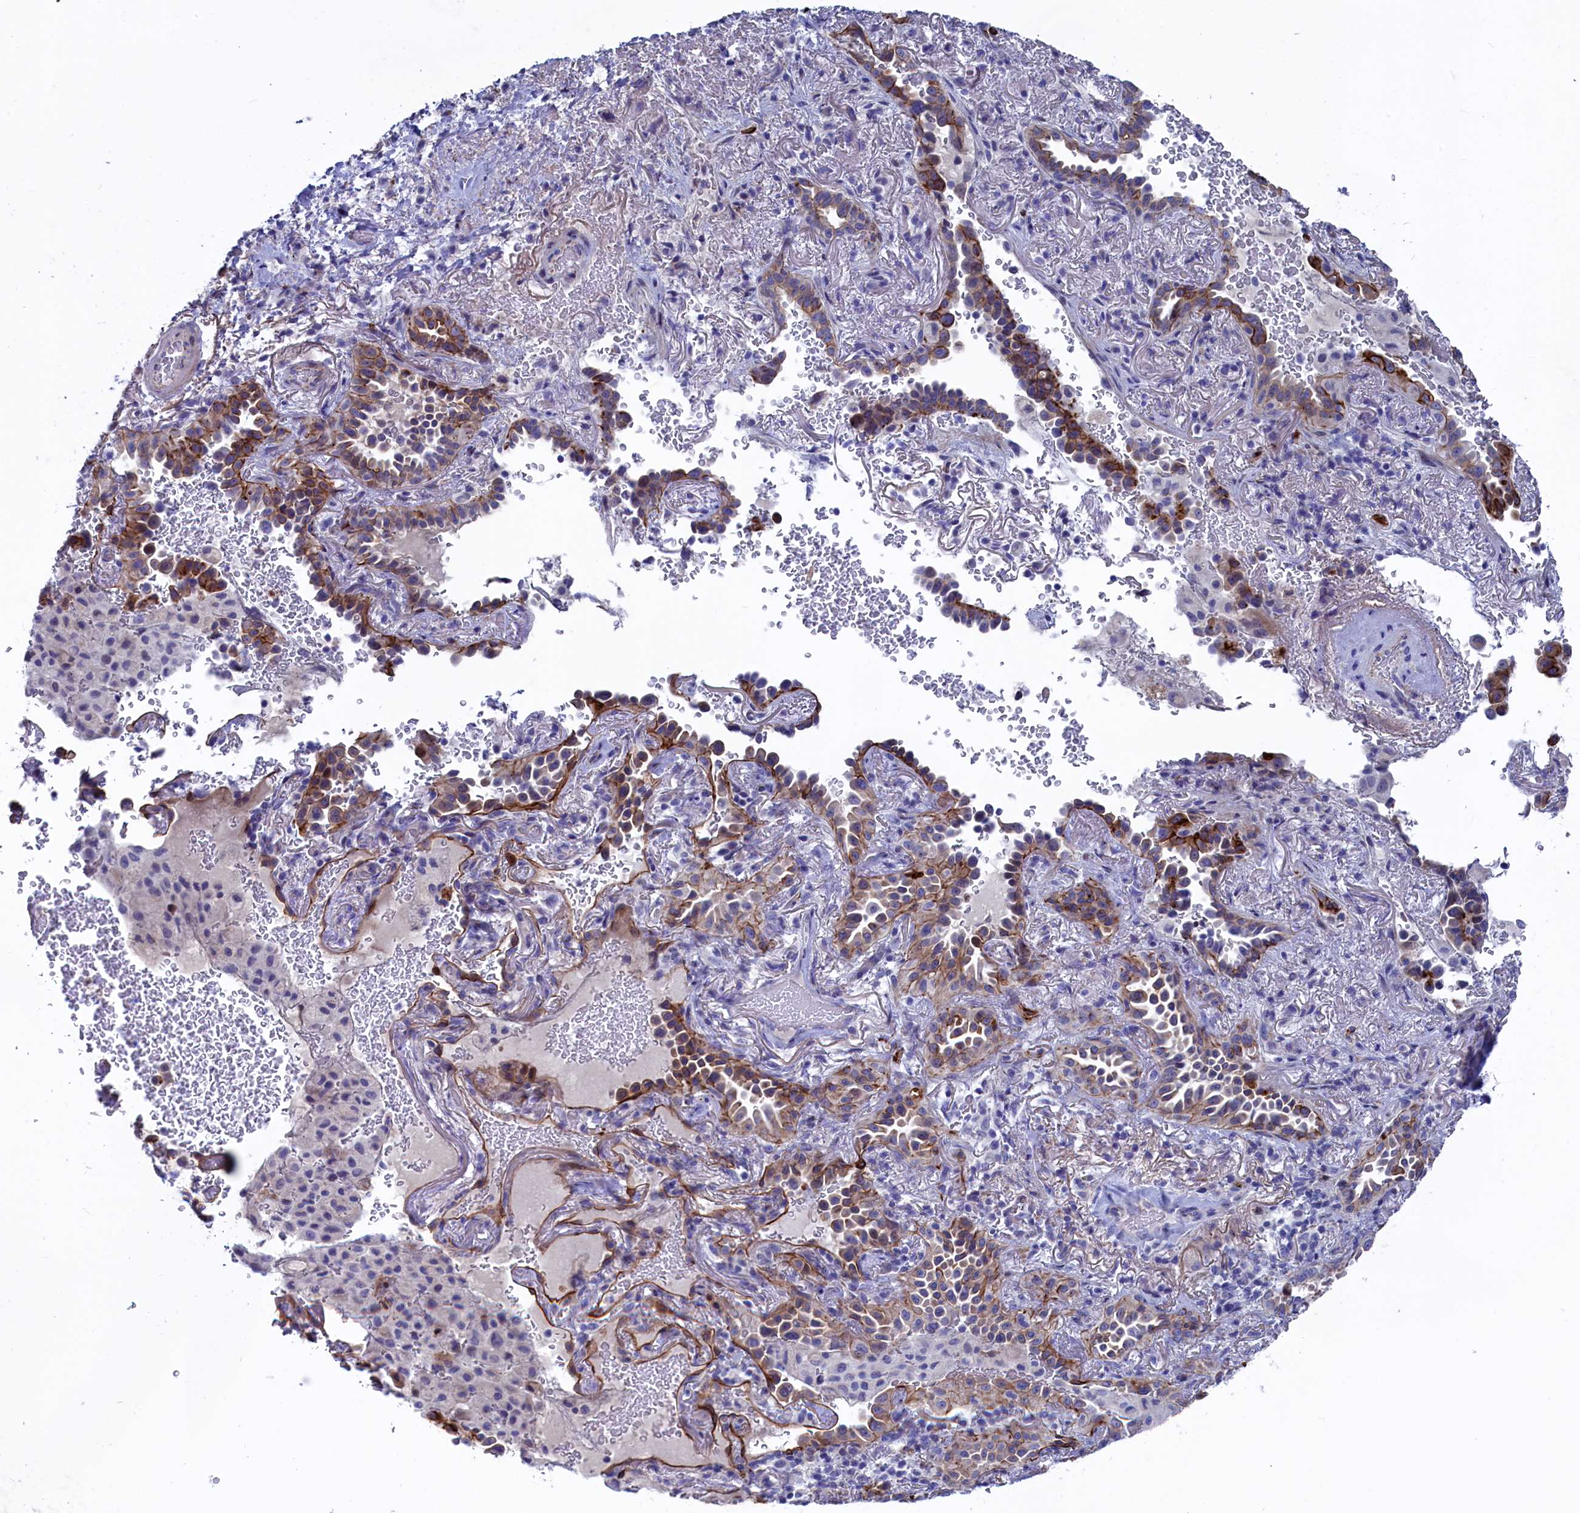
{"staining": {"intensity": "moderate", "quantity": "25%-75%", "location": "cytoplasmic/membranous"}, "tissue": "lung cancer", "cell_type": "Tumor cells", "image_type": "cancer", "snomed": [{"axis": "morphology", "description": "Adenocarcinoma, NOS"}, {"axis": "topography", "description": "Lung"}], "caption": "Human lung adenocarcinoma stained with a brown dye displays moderate cytoplasmic/membranous positive positivity in about 25%-75% of tumor cells.", "gene": "NUDT7", "patient": {"sex": "female", "age": 69}}